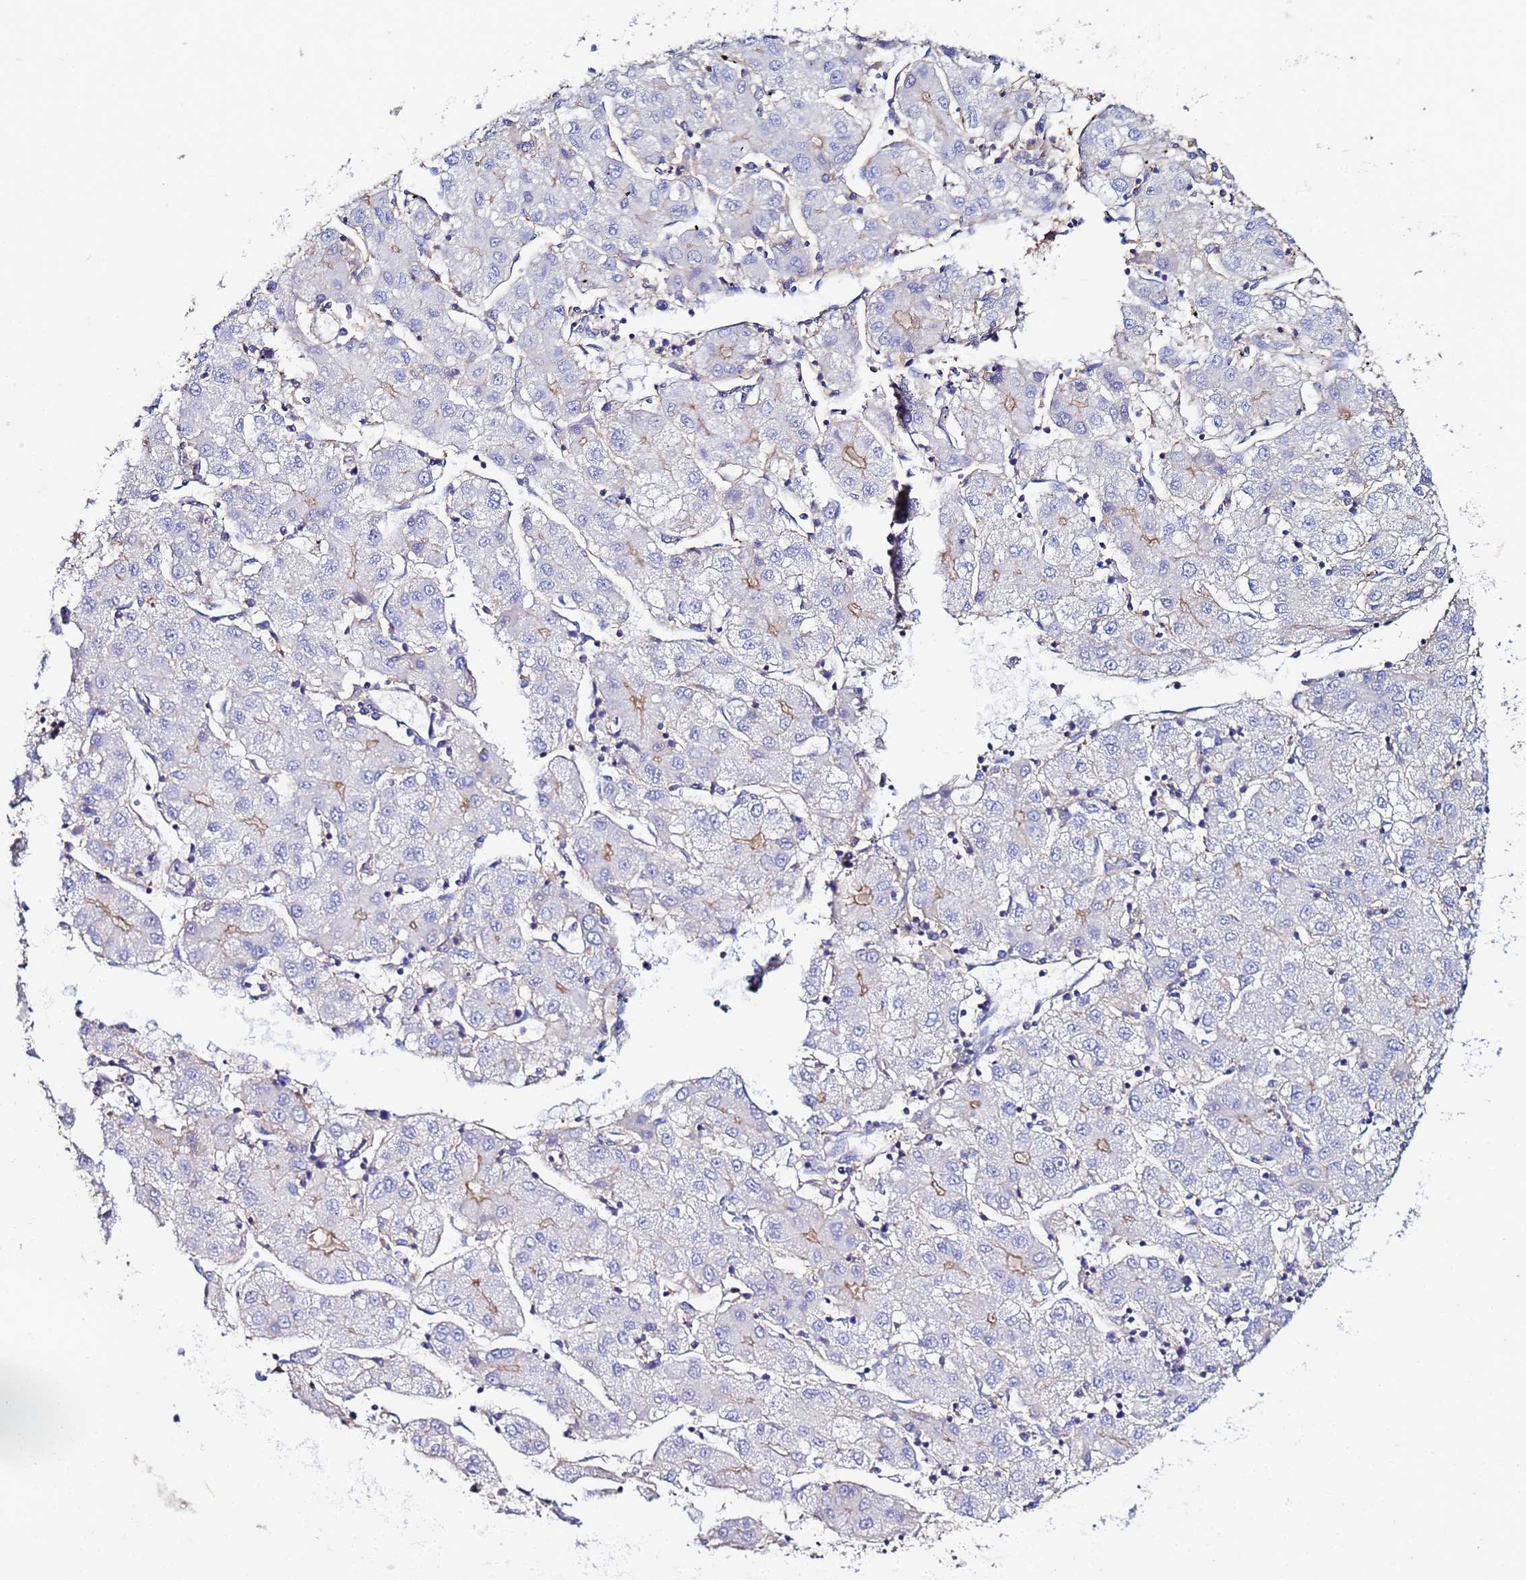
{"staining": {"intensity": "negative", "quantity": "none", "location": "none"}, "tissue": "liver cancer", "cell_type": "Tumor cells", "image_type": "cancer", "snomed": [{"axis": "morphology", "description": "Carcinoma, Hepatocellular, NOS"}, {"axis": "topography", "description": "Liver"}], "caption": "Liver cancer was stained to show a protein in brown. There is no significant staining in tumor cells.", "gene": "POTEE", "patient": {"sex": "male", "age": 72}}